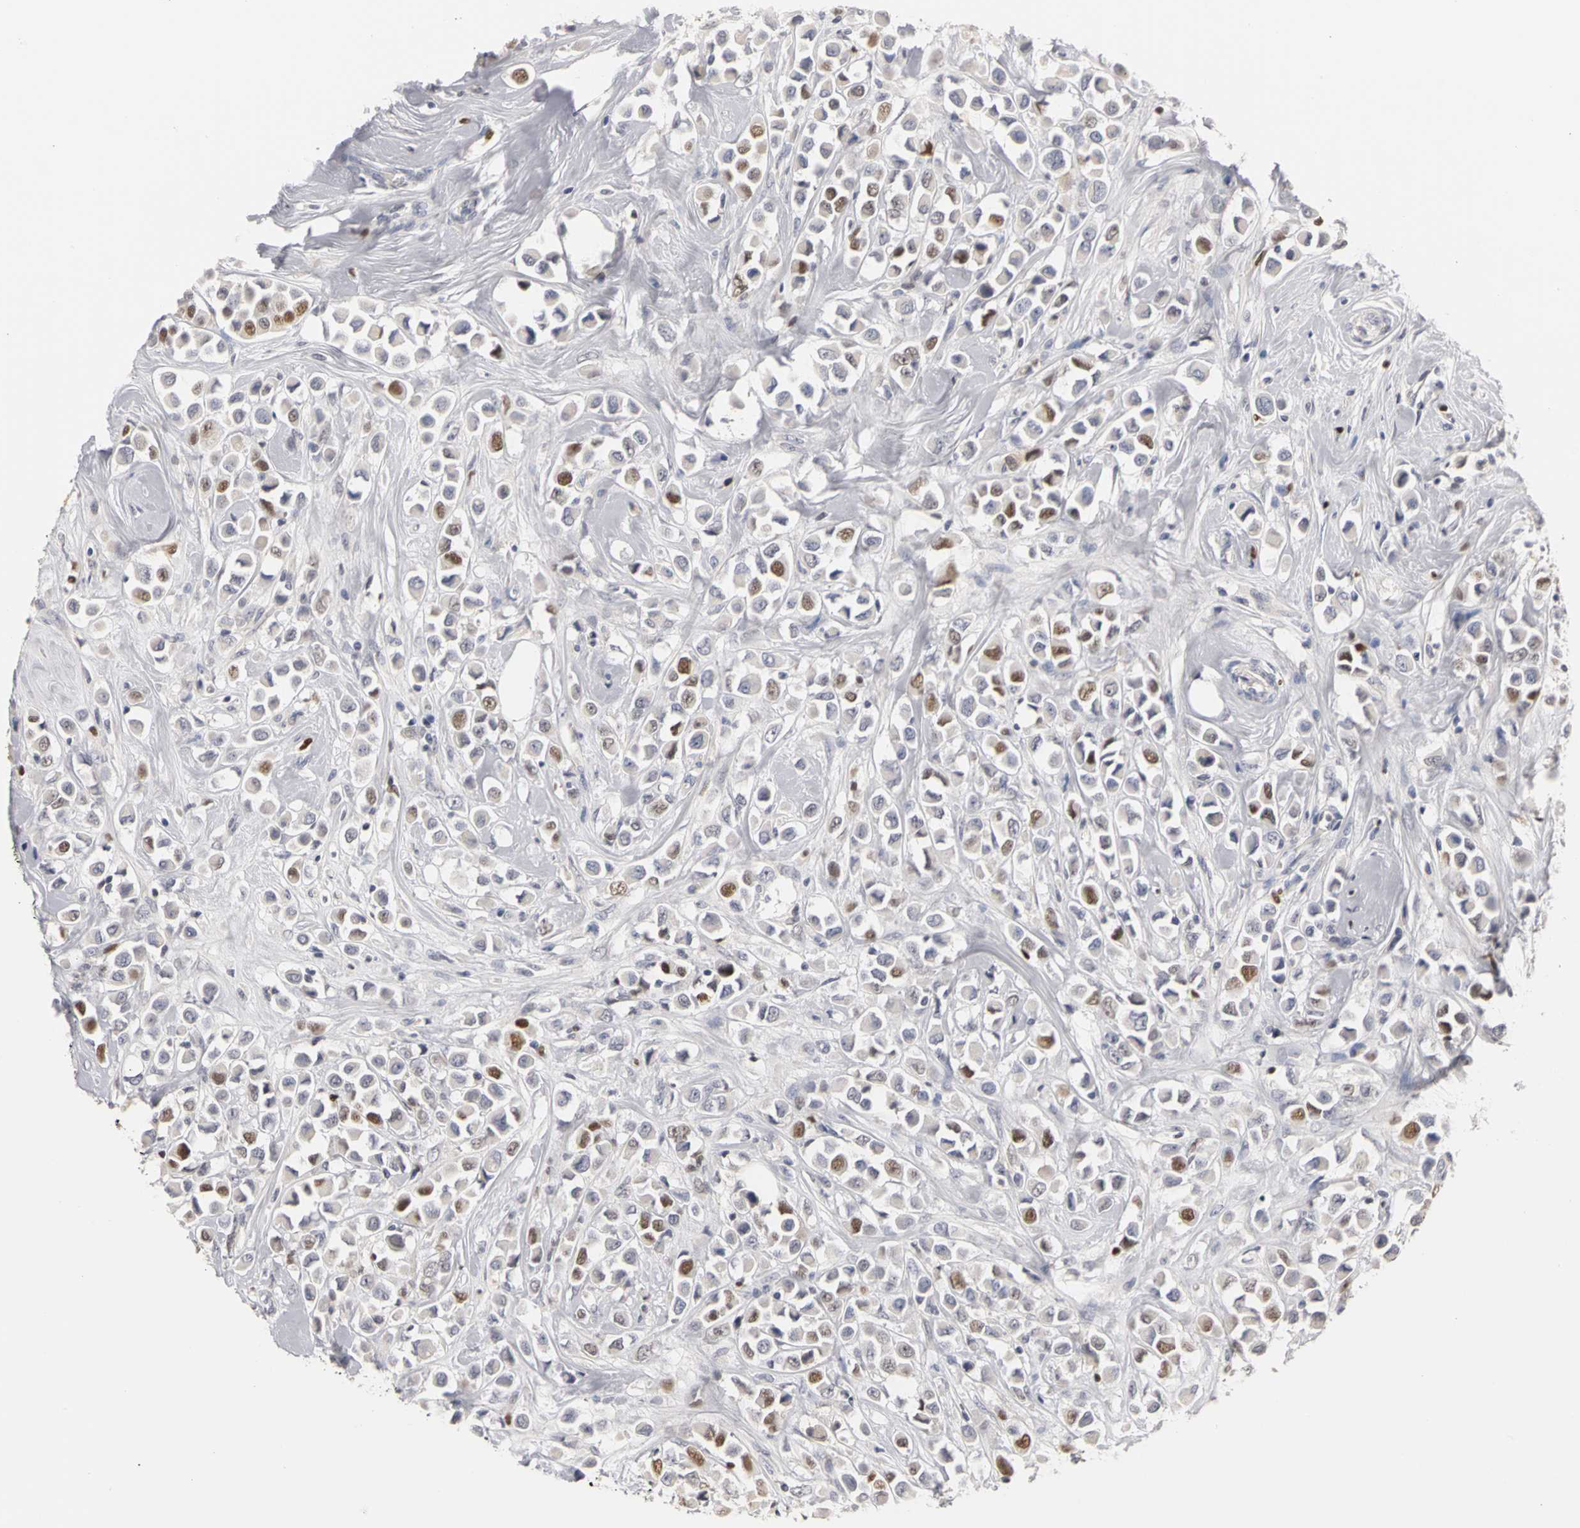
{"staining": {"intensity": "moderate", "quantity": "<25%", "location": "nuclear"}, "tissue": "breast cancer", "cell_type": "Tumor cells", "image_type": "cancer", "snomed": [{"axis": "morphology", "description": "Duct carcinoma"}, {"axis": "topography", "description": "Breast"}], "caption": "Moderate nuclear positivity is seen in approximately <25% of tumor cells in breast infiltrating ductal carcinoma. Using DAB (brown) and hematoxylin (blue) stains, captured at high magnification using brightfield microscopy.", "gene": "MCM6", "patient": {"sex": "female", "age": 61}}